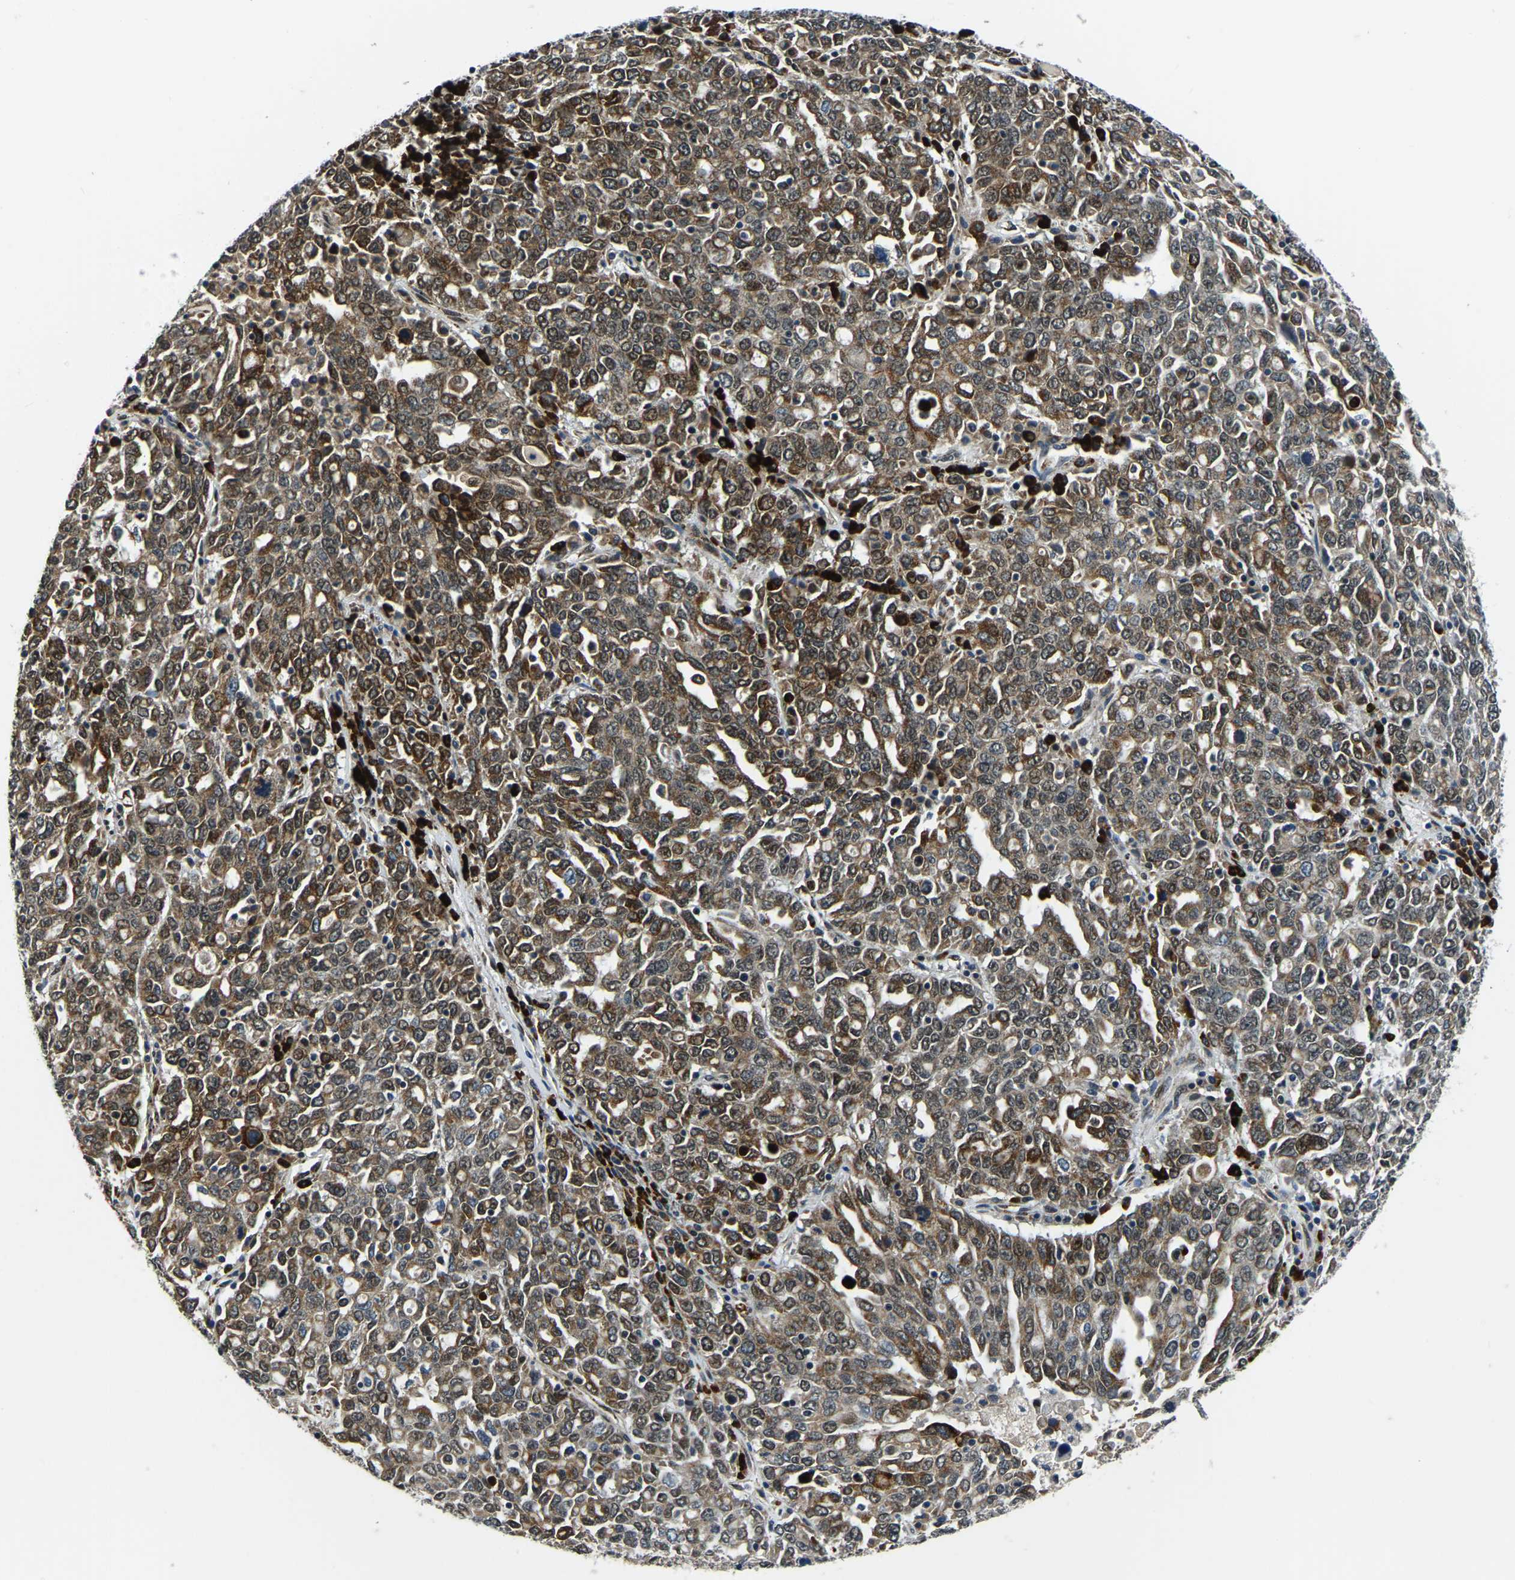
{"staining": {"intensity": "moderate", "quantity": ">75%", "location": "cytoplasmic/membranous"}, "tissue": "ovarian cancer", "cell_type": "Tumor cells", "image_type": "cancer", "snomed": [{"axis": "morphology", "description": "Carcinoma, endometroid"}, {"axis": "topography", "description": "Ovary"}], "caption": "Moderate cytoplasmic/membranous protein positivity is present in approximately >75% of tumor cells in endometroid carcinoma (ovarian).", "gene": "ING2", "patient": {"sex": "female", "age": 62}}